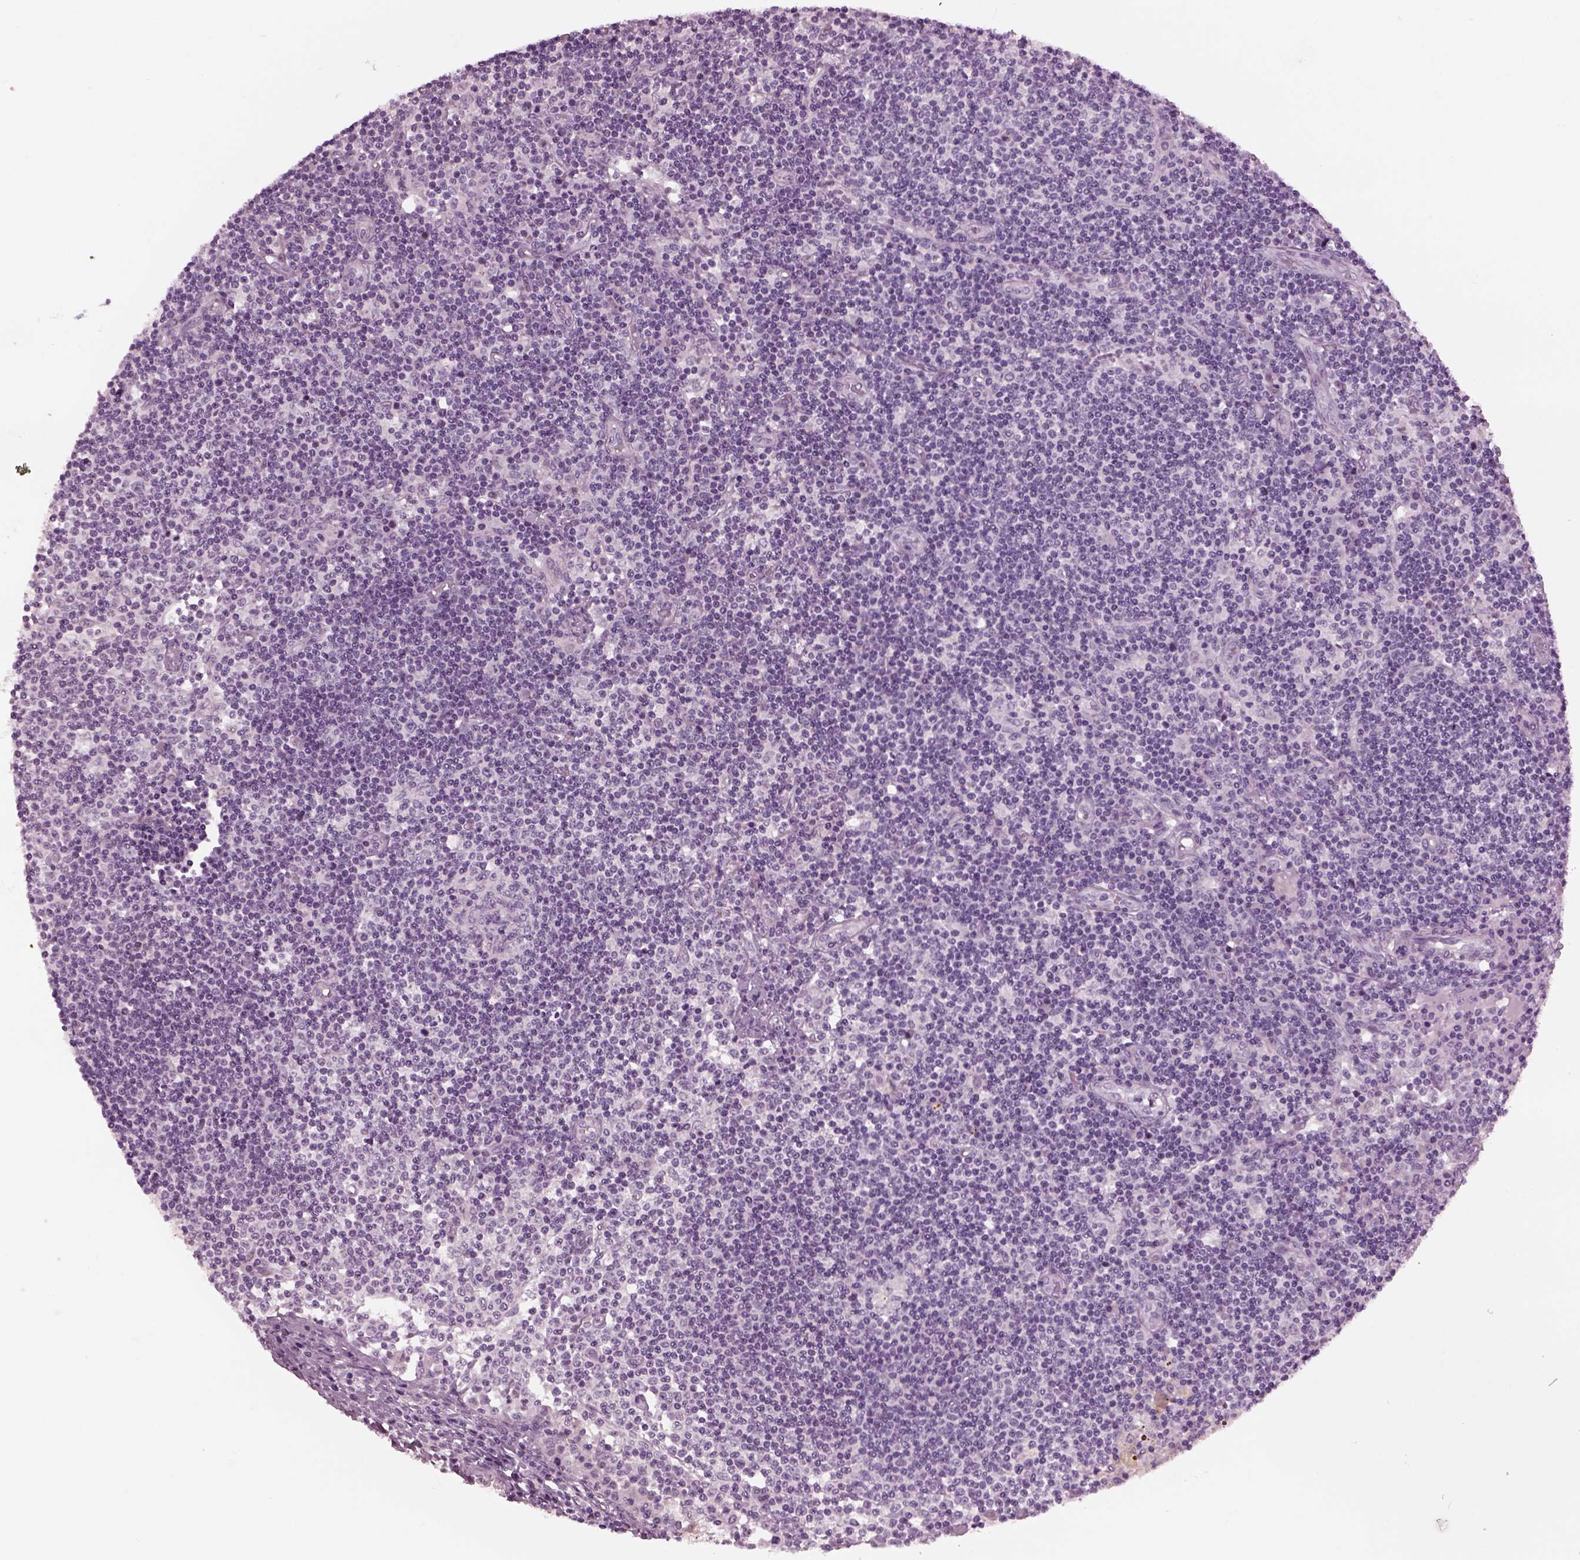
{"staining": {"intensity": "negative", "quantity": "none", "location": "none"}, "tissue": "lymph node", "cell_type": "Germinal center cells", "image_type": "normal", "snomed": [{"axis": "morphology", "description": "Normal tissue, NOS"}, {"axis": "topography", "description": "Lymph node"}], "caption": "Photomicrograph shows no protein staining in germinal center cells of benign lymph node. (Brightfield microscopy of DAB immunohistochemistry (IHC) at high magnification).", "gene": "TPPP2", "patient": {"sex": "female", "age": 72}}